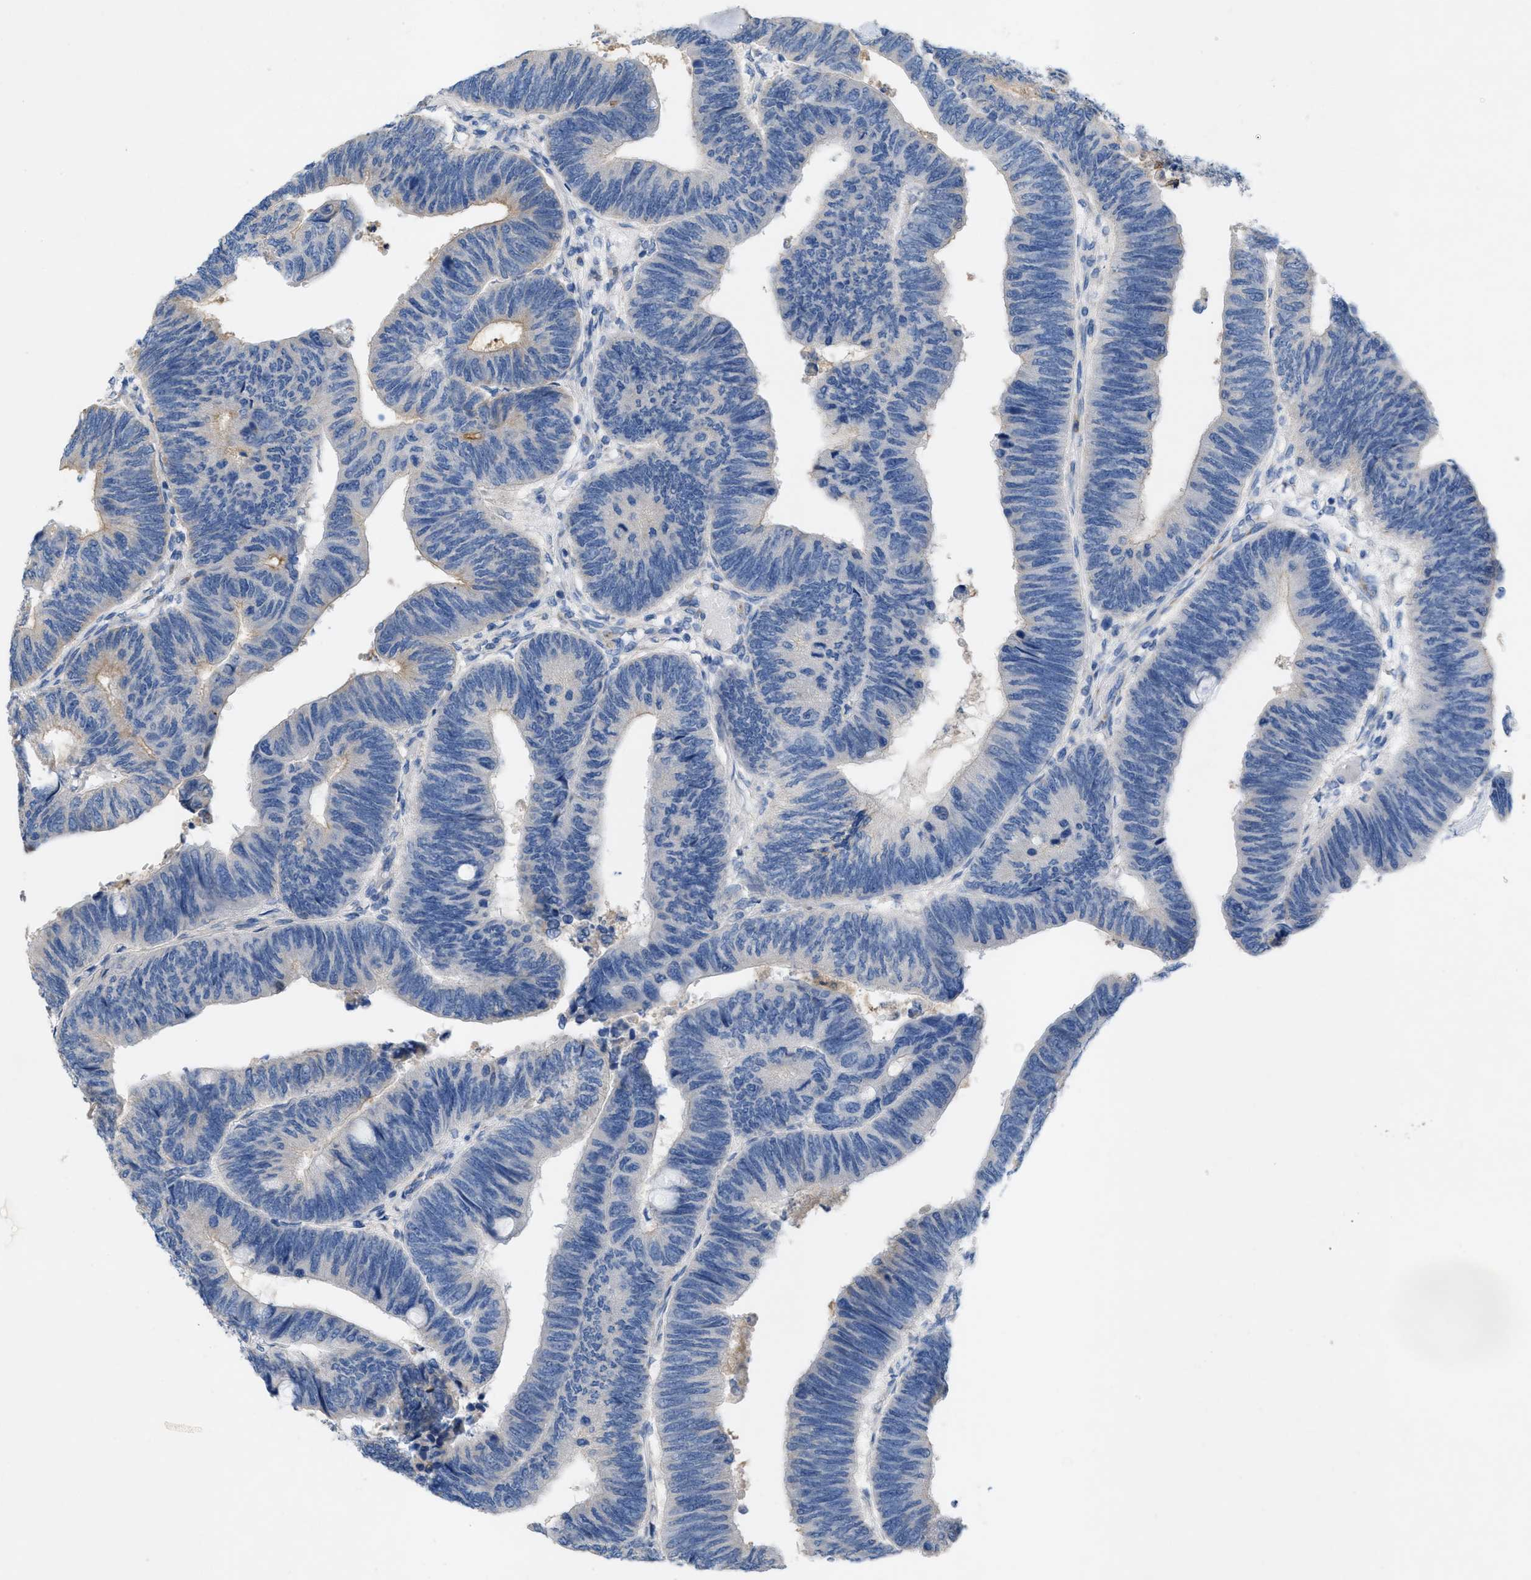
{"staining": {"intensity": "moderate", "quantity": "<25%", "location": "cytoplasmic/membranous"}, "tissue": "colorectal cancer", "cell_type": "Tumor cells", "image_type": "cancer", "snomed": [{"axis": "morphology", "description": "Normal tissue, NOS"}, {"axis": "morphology", "description": "Adenocarcinoma, NOS"}, {"axis": "topography", "description": "Rectum"}, {"axis": "topography", "description": "Peripheral nerve tissue"}], "caption": "A brown stain shows moderate cytoplasmic/membranous expression of a protein in human adenocarcinoma (colorectal) tumor cells.", "gene": "PLPPR5", "patient": {"sex": "male", "age": 92}}